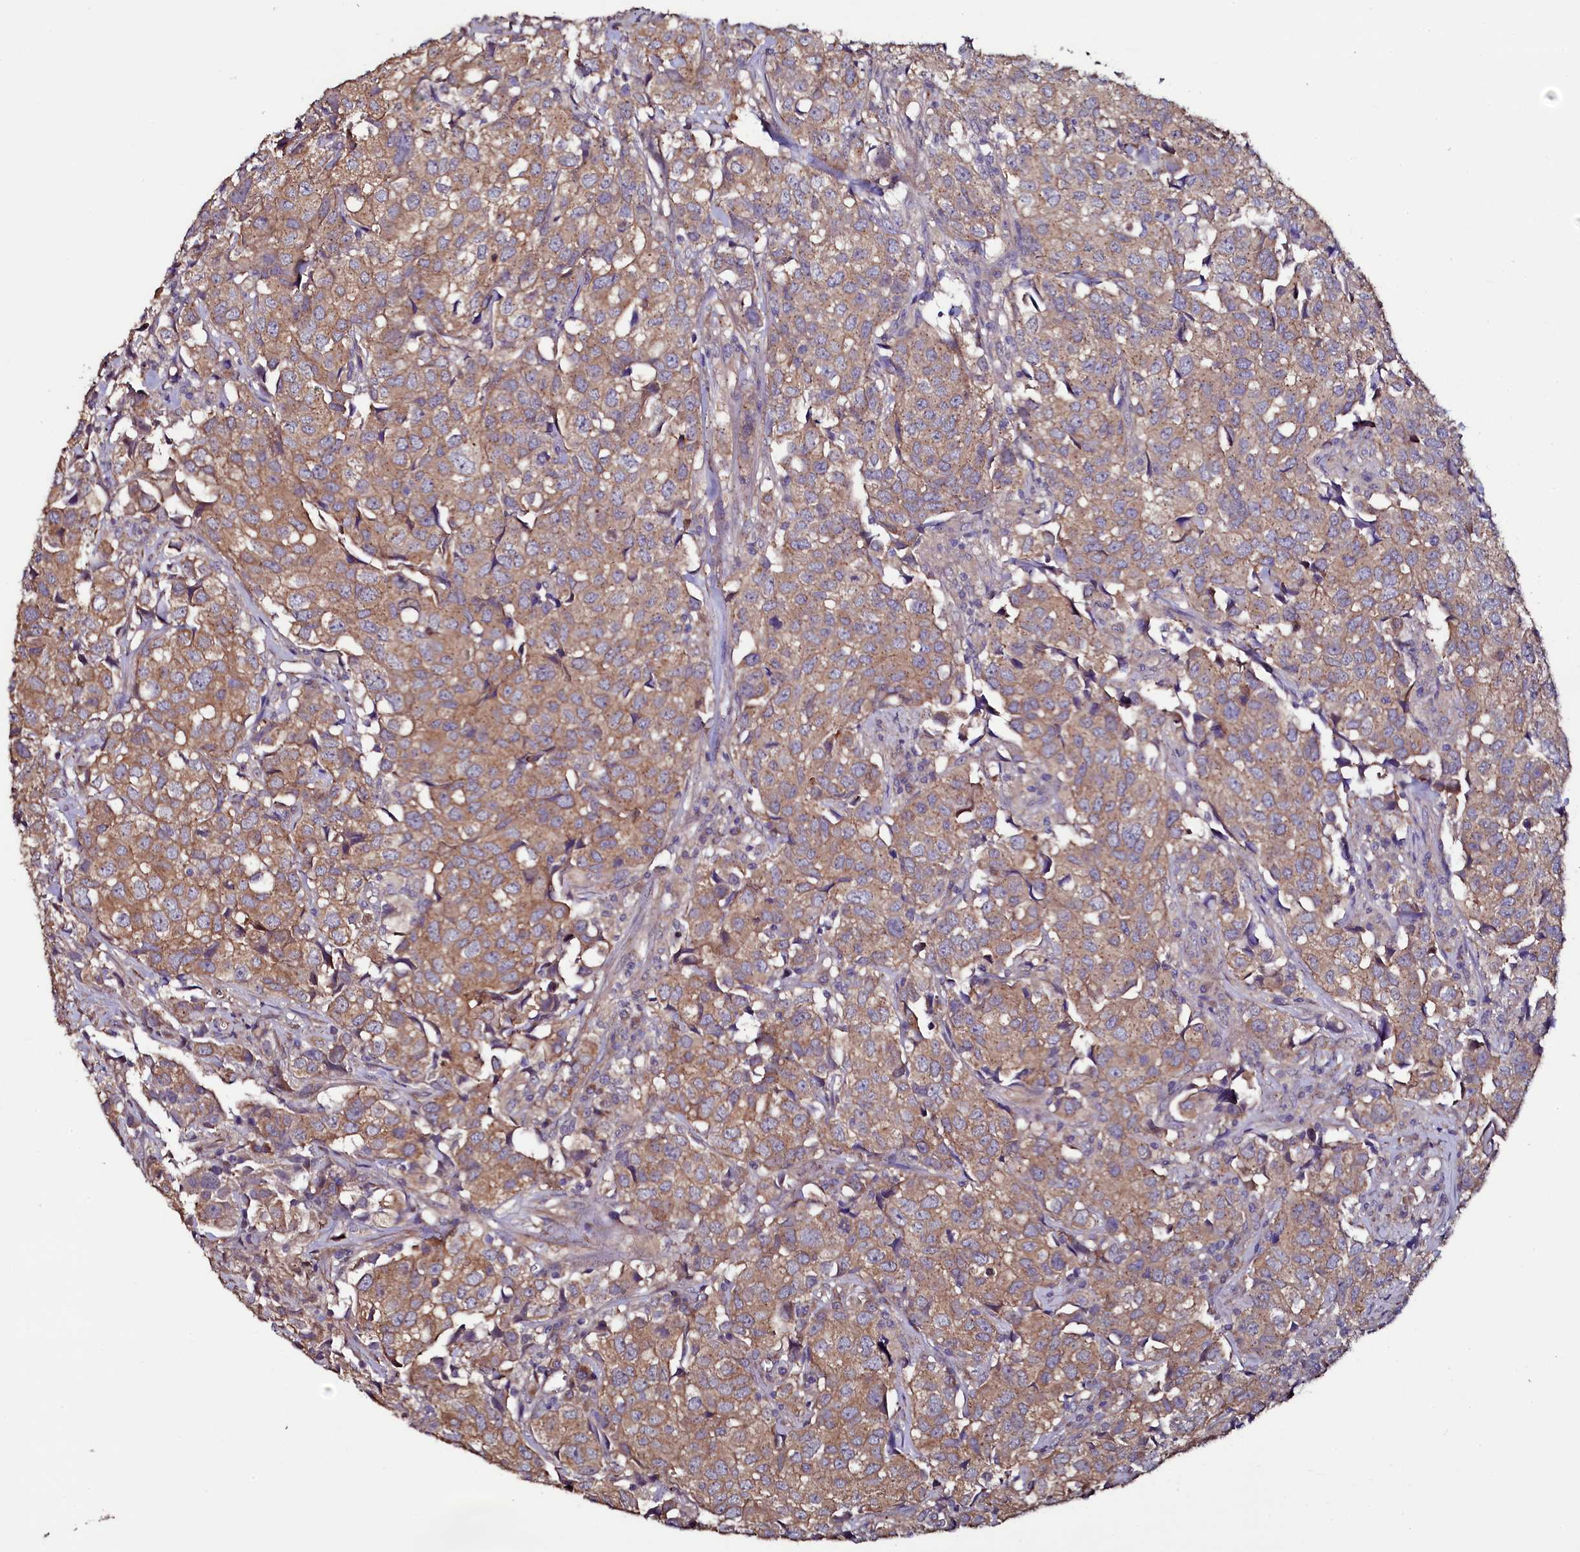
{"staining": {"intensity": "moderate", "quantity": ">75%", "location": "cytoplasmic/membranous"}, "tissue": "urothelial cancer", "cell_type": "Tumor cells", "image_type": "cancer", "snomed": [{"axis": "morphology", "description": "Urothelial carcinoma, High grade"}, {"axis": "topography", "description": "Urinary bladder"}], "caption": "Protein staining by immunohistochemistry (IHC) reveals moderate cytoplasmic/membranous staining in approximately >75% of tumor cells in urothelial cancer.", "gene": "USPL1", "patient": {"sex": "female", "age": 75}}